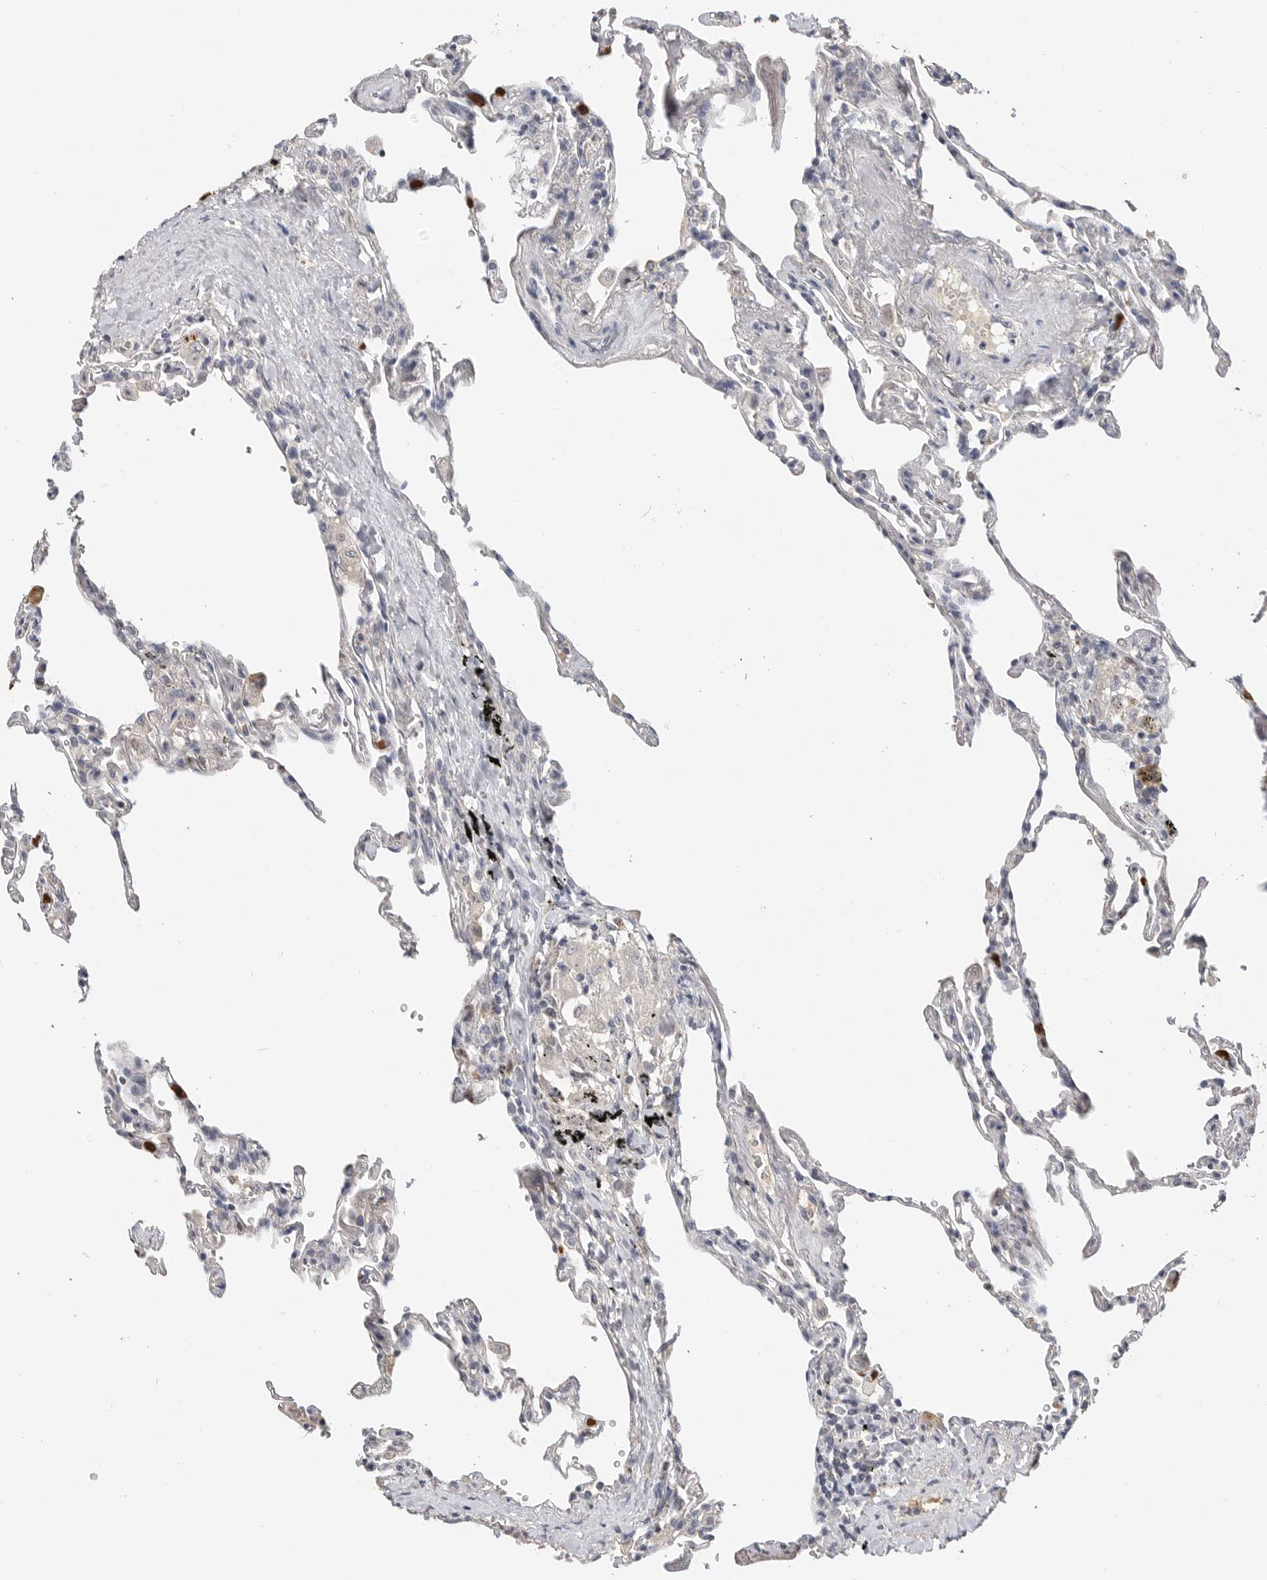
{"staining": {"intensity": "negative", "quantity": "none", "location": "none"}, "tissue": "lung", "cell_type": "Alveolar cells", "image_type": "normal", "snomed": [{"axis": "morphology", "description": "Normal tissue, NOS"}, {"axis": "topography", "description": "Lung"}], "caption": "DAB immunohistochemical staining of benign human lung exhibits no significant positivity in alveolar cells.", "gene": "LTBR", "patient": {"sex": "male", "age": 59}}